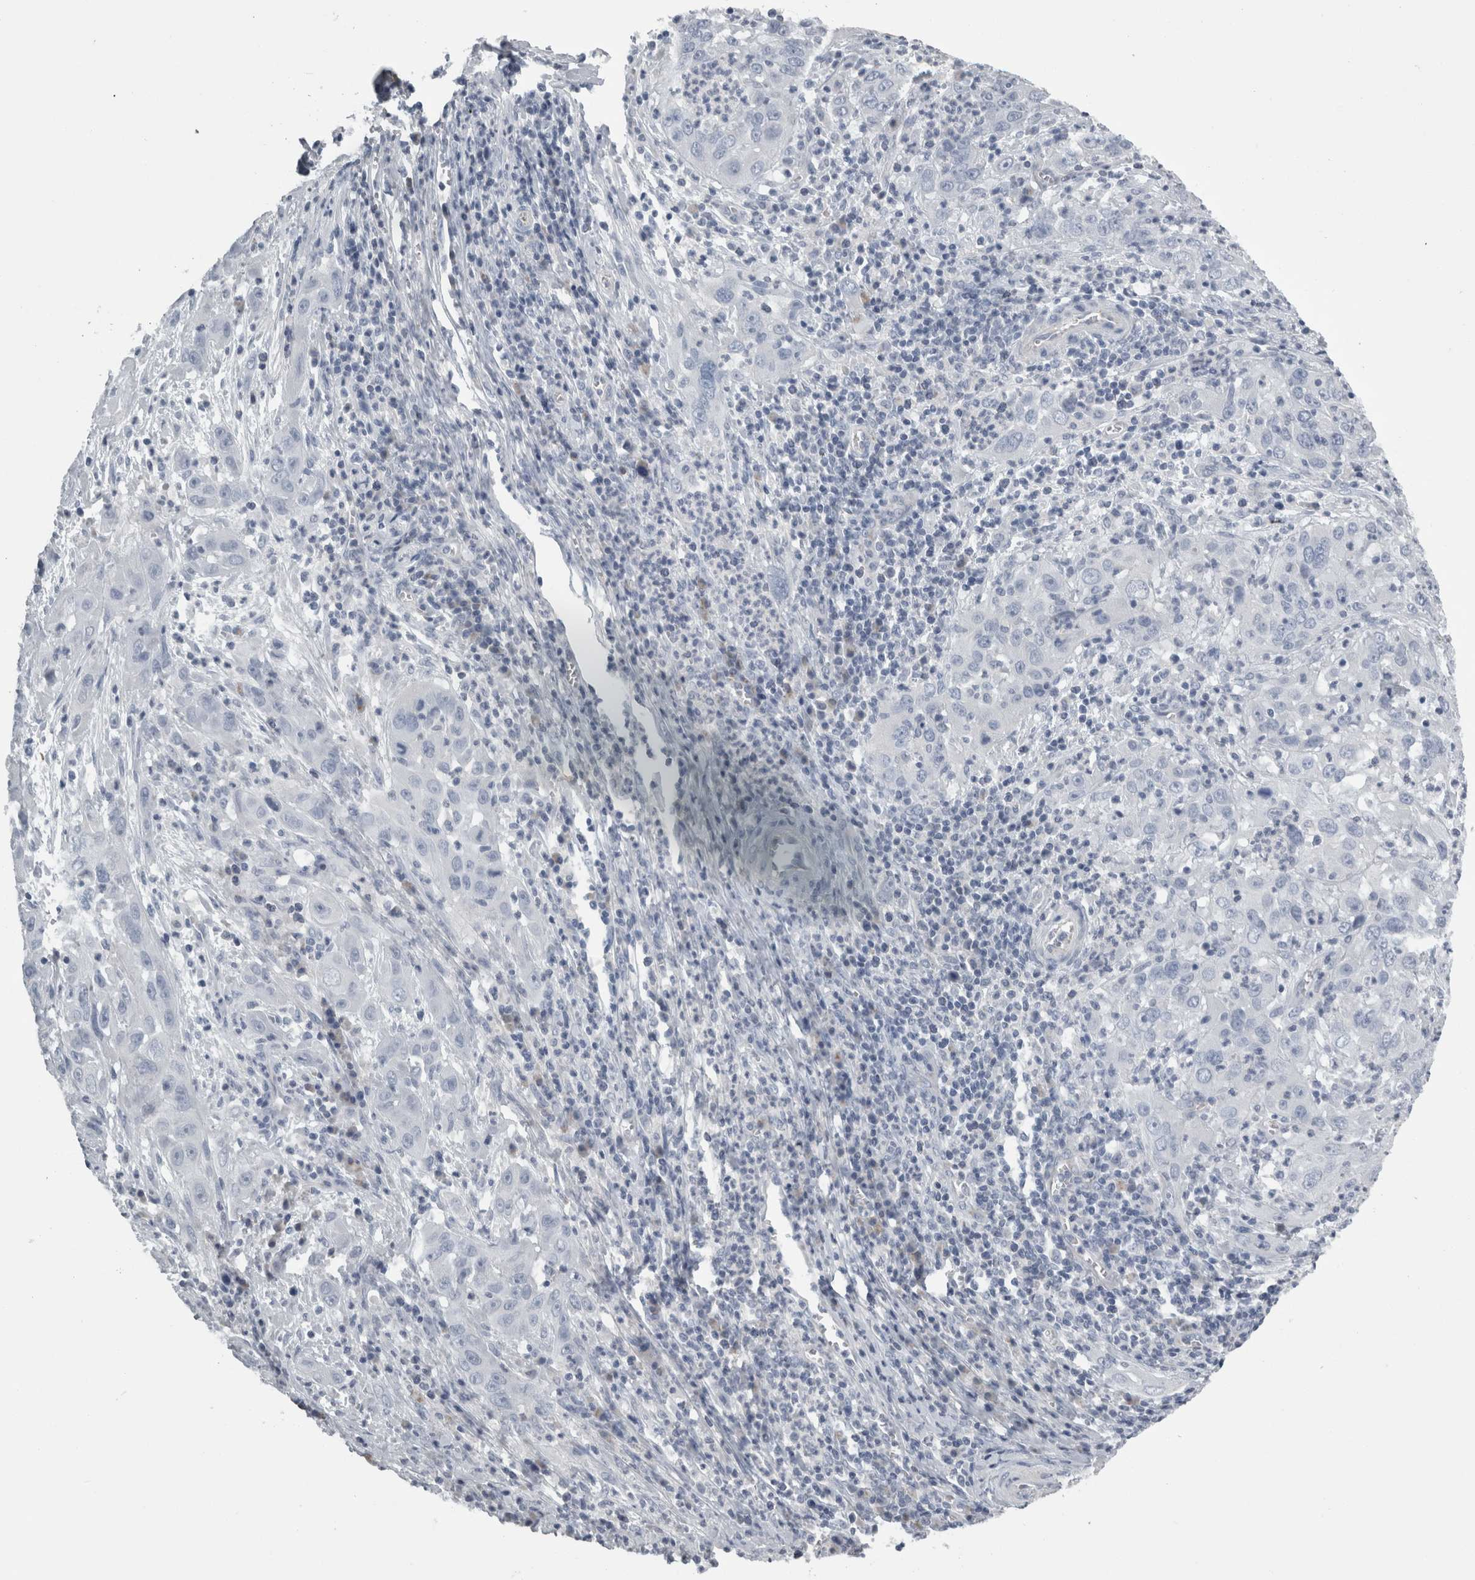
{"staining": {"intensity": "negative", "quantity": "none", "location": "none"}, "tissue": "cervical cancer", "cell_type": "Tumor cells", "image_type": "cancer", "snomed": [{"axis": "morphology", "description": "Squamous cell carcinoma, NOS"}, {"axis": "topography", "description": "Cervix"}], "caption": "Immunohistochemistry of human squamous cell carcinoma (cervical) displays no staining in tumor cells.", "gene": "TCAP", "patient": {"sex": "female", "age": 32}}